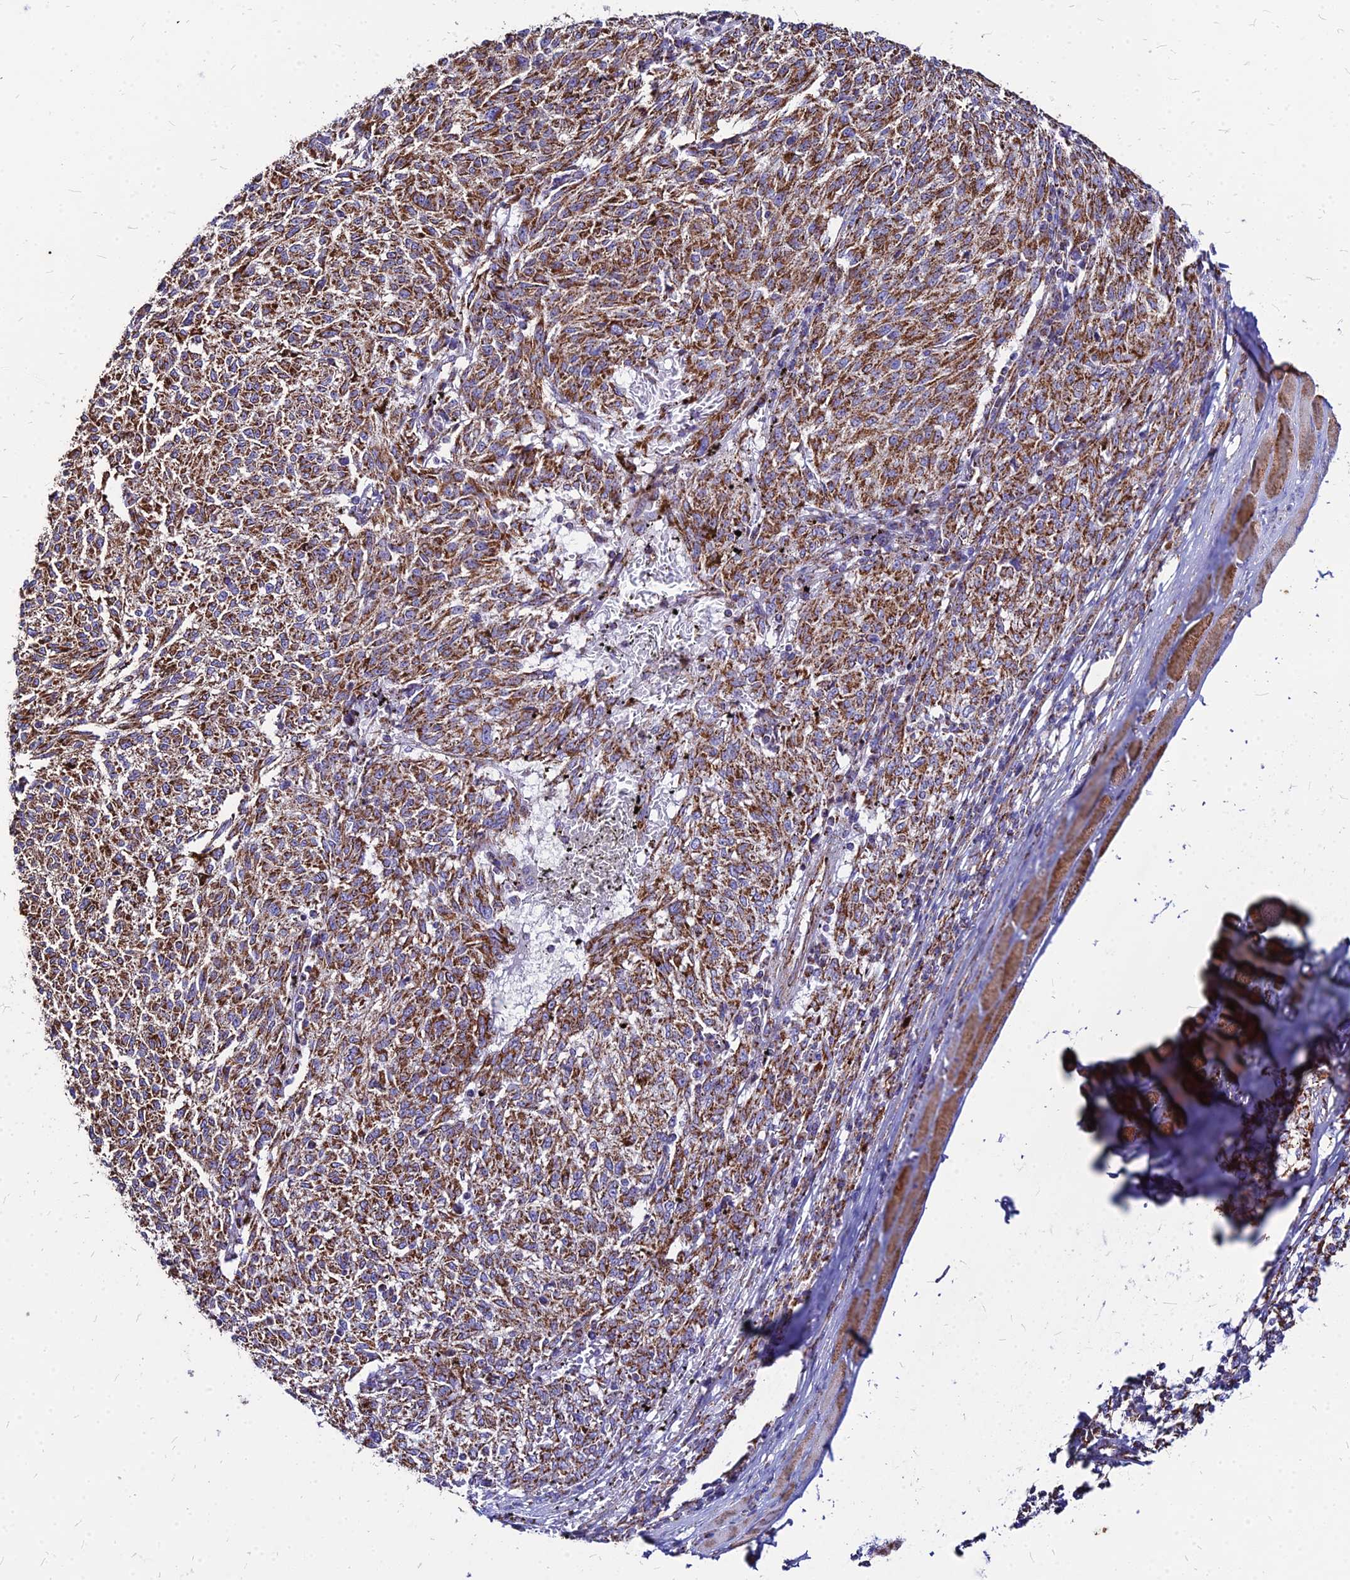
{"staining": {"intensity": "strong", "quantity": ">75%", "location": "cytoplasmic/membranous"}, "tissue": "melanoma", "cell_type": "Tumor cells", "image_type": "cancer", "snomed": [{"axis": "morphology", "description": "Malignant melanoma, NOS"}, {"axis": "topography", "description": "Skin"}], "caption": "Protein expression analysis of malignant melanoma reveals strong cytoplasmic/membranous staining in about >75% of tumor cells.", "gene": "DLD", "patient": {"sex": "female", "age": 72}}